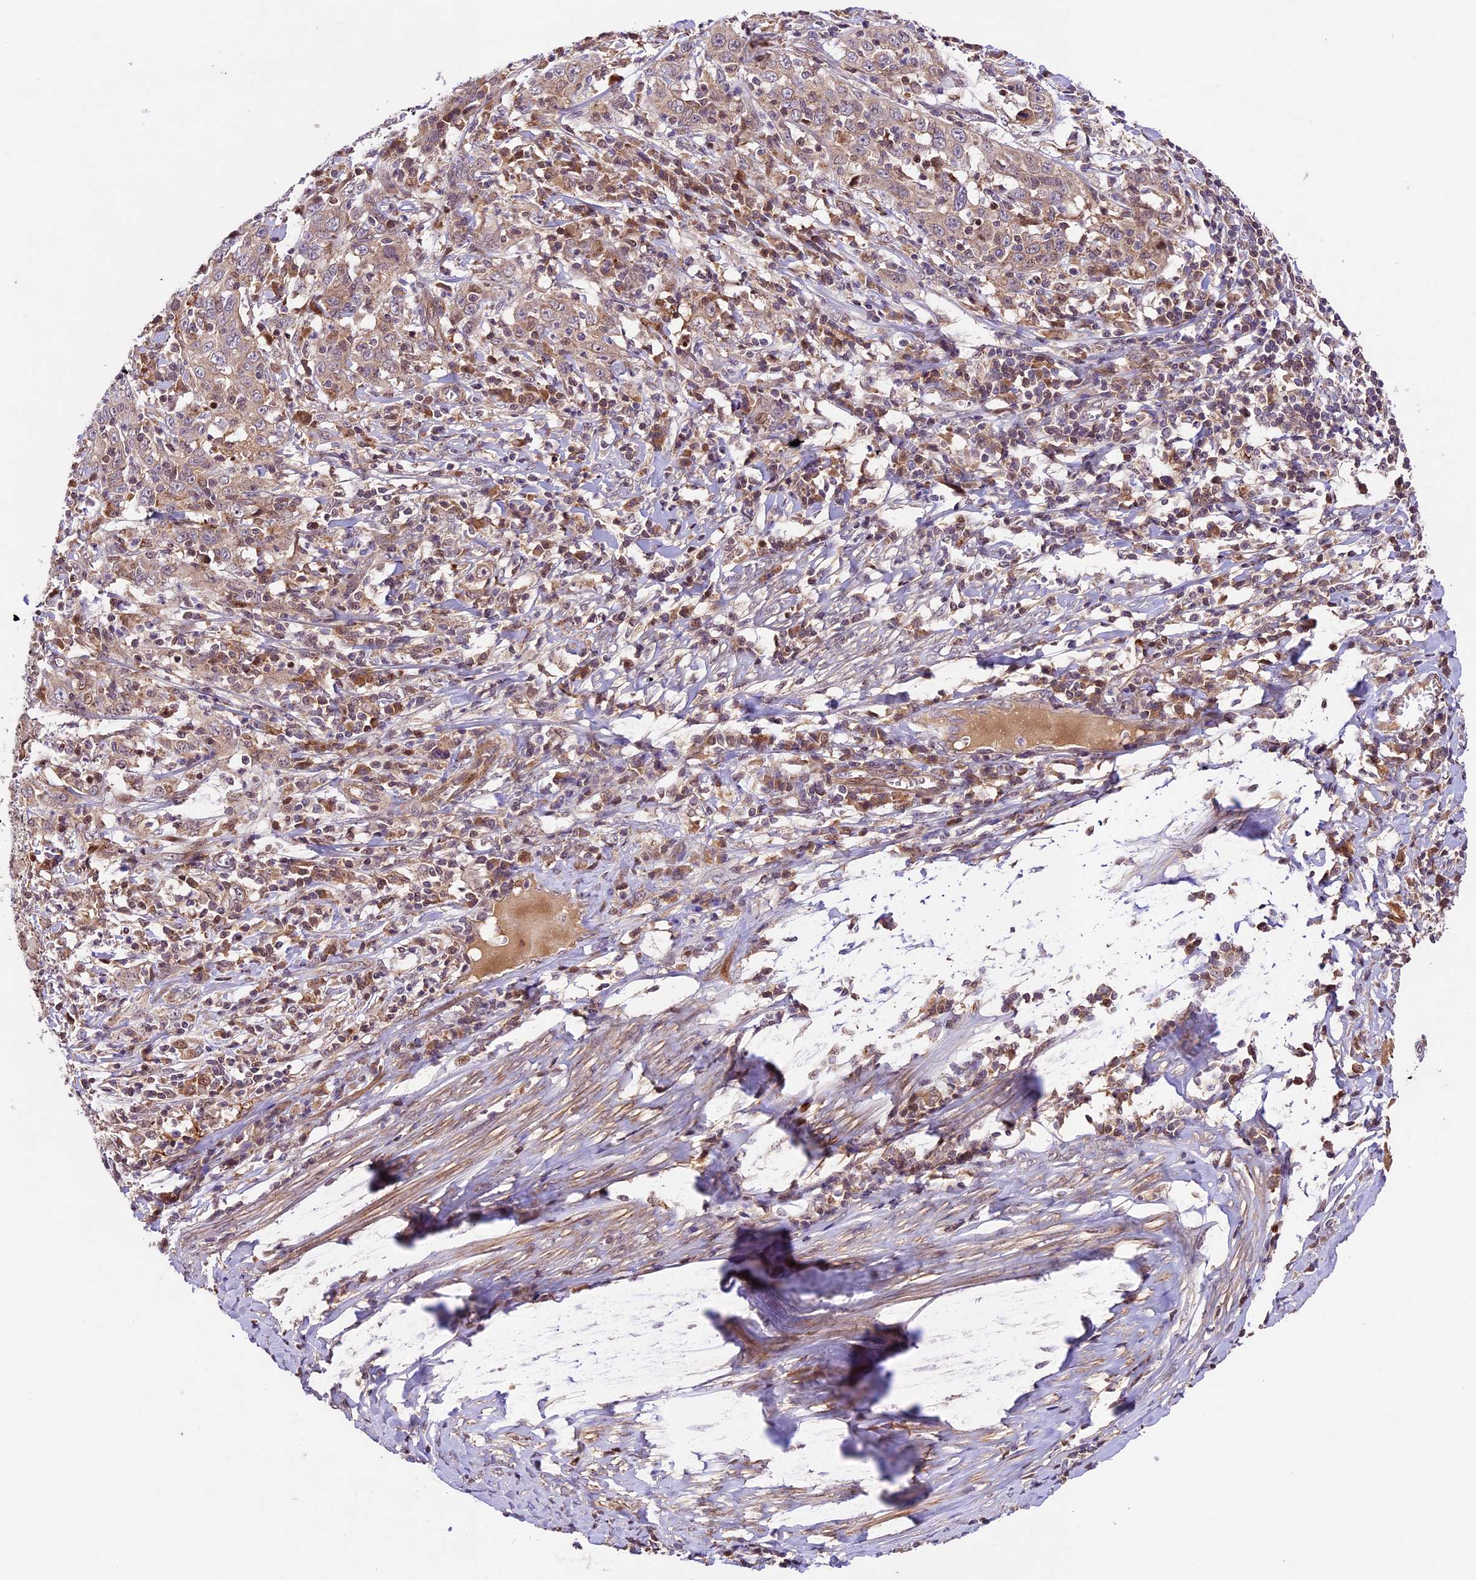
{"staining": {"intensity": "weak", "quantity": "25%-75%", "location": "cytoplasmic/membranous"}, "tissue": "cervical cancer", "cell_type": "Tumor cells", "image_type": "cancer", "snomed": [{"axis": "morphology", "description": "Squamous cell carcinoma, NOS"}, {"axis": "topography", "description": "Cervix"}], "caption": "This image displays IHC staining of cervical cancer (squamous cell carcinoma), with low weak cytoplasmic/membranous positivity in about 25%-75% of tumor cells.", "gene": "CCSER1", "patient": {"sex": "female", "age": 46}}